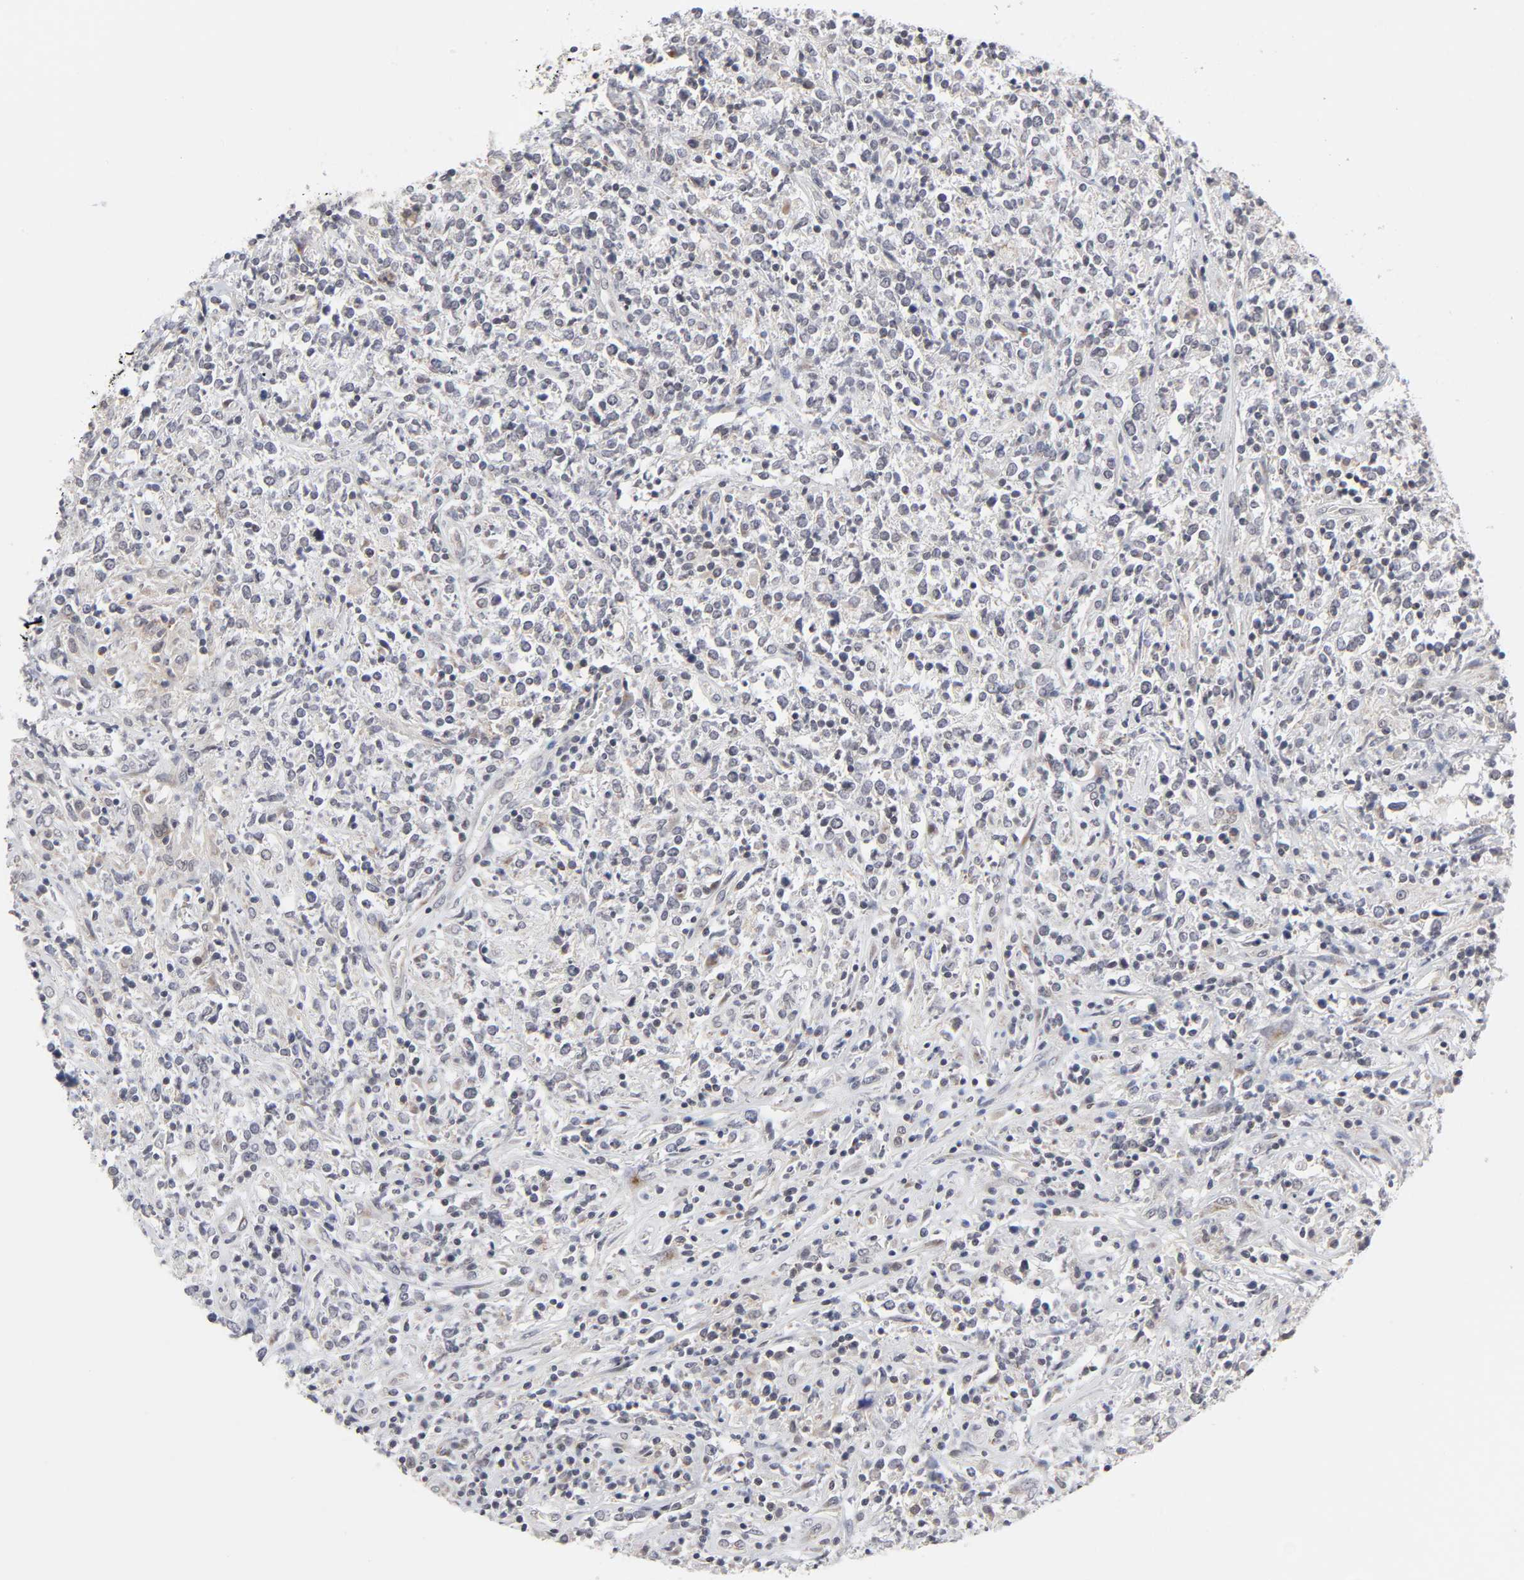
{"staining": {"intensity": "moderate", "quantity": "<25%", "location": "cytoplasmic/membranous"}, "tissue": "lymphoma", "cell_type": "Tumor cells", "image_type": "cancer", "snomed": [{"axis": "morphology", "description": "Malignant lymphoma, non-Hodgkin's type, High grade"}, {"axis": "topography", "description": "Lymph node"}], "caption": "Protein expression analysis of high-grade malignant lymphoma, non-Hodgkin's type displays moderate cytoplasmic/membranous positivity in approximately <25% of tumor cells.", "gene": "AUH", "patient": {"sex": "female", "age": 84}}